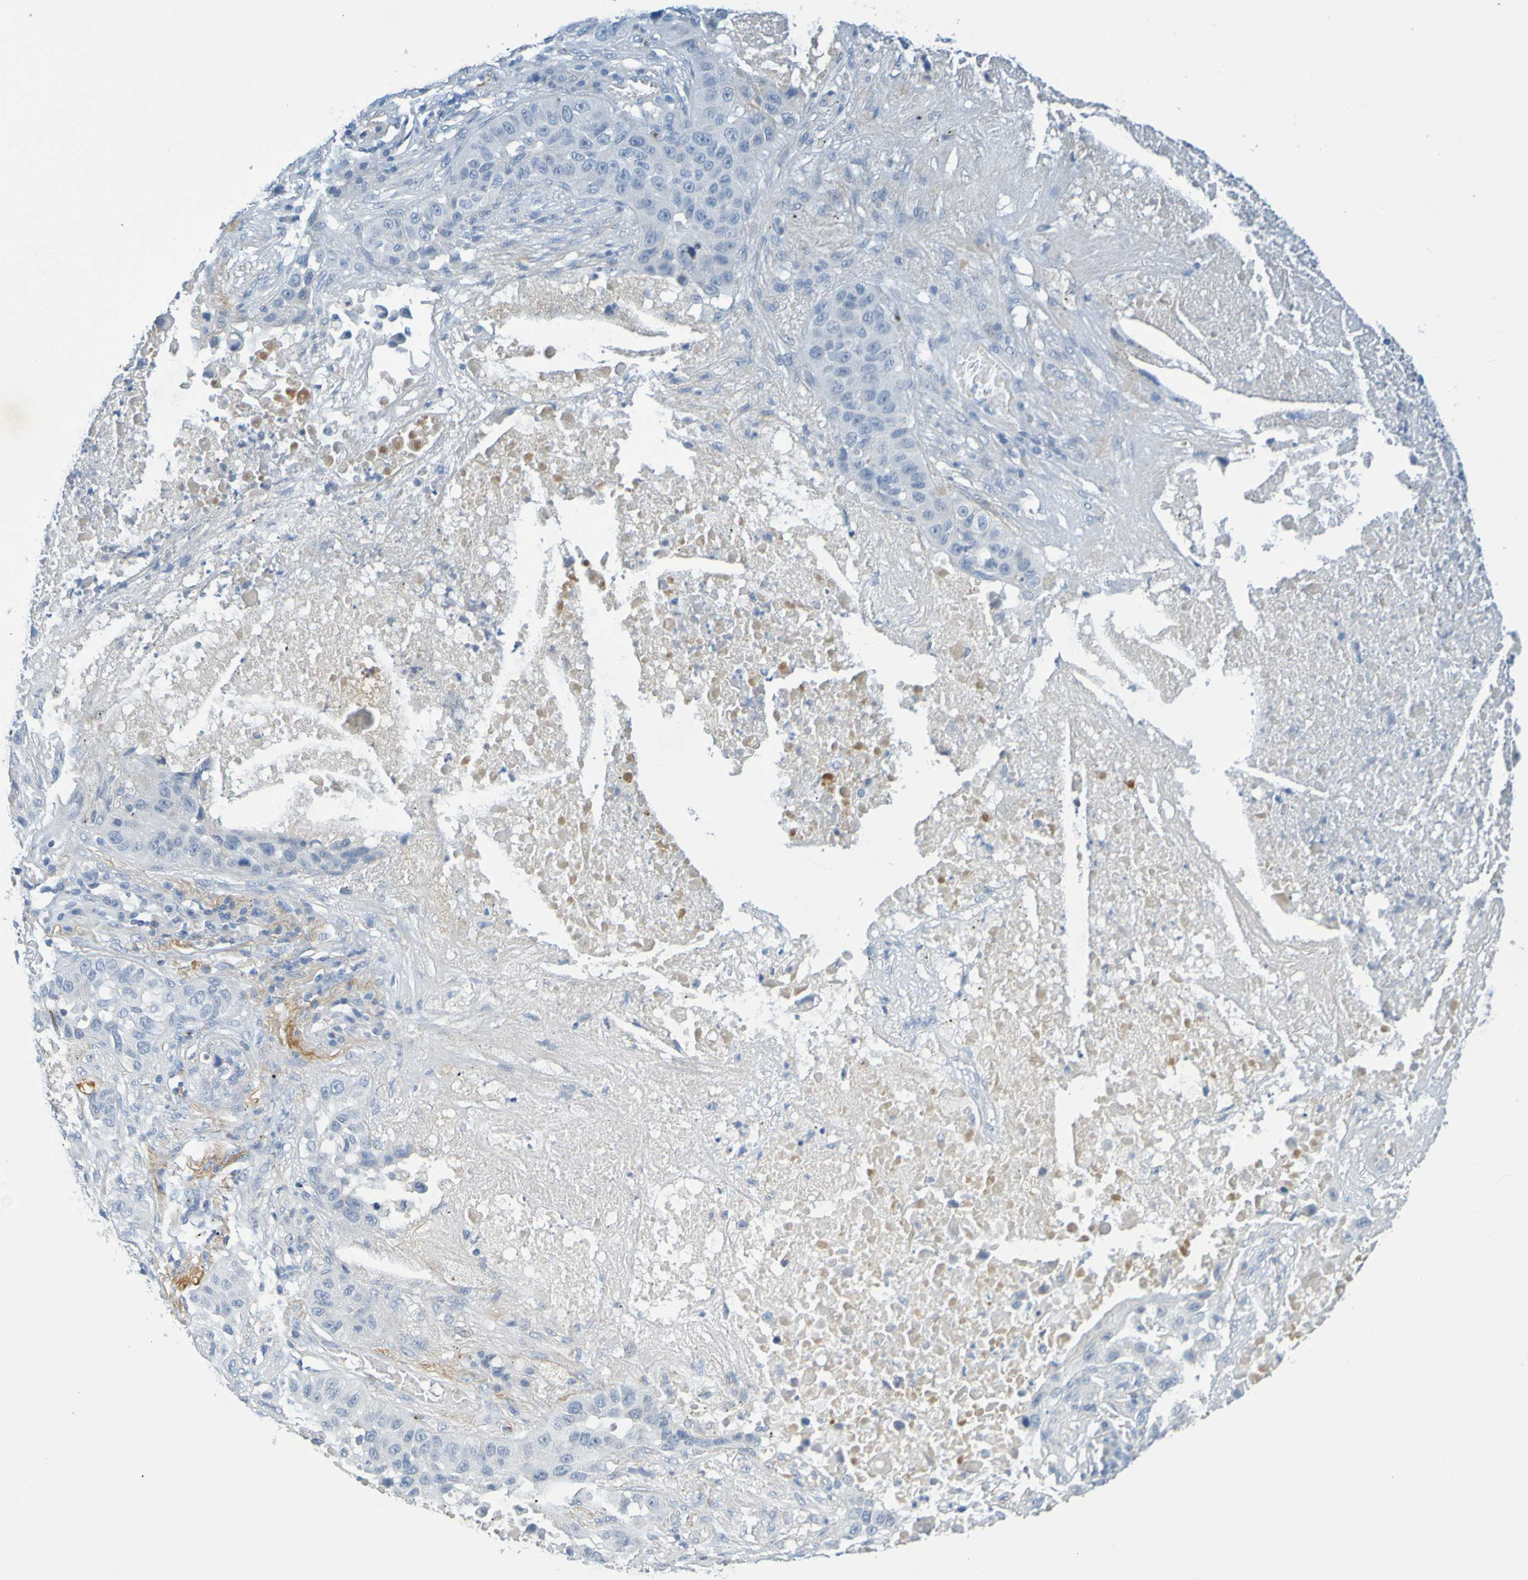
{"staining": {"intensity": "negative", "quantity": "none", "location": "none"}, "tissue": "lung cancer", "cell_type": "Tumor cells", "image_type": "cancer", "snomed": [{"axis": "morphology", "description": "Squamous cell carcinoma, NOS"}, {"axis": "topography", "description": "Lung"}], "caption": "The photomicrograph displays no staining of tumor cells in lung cancer. (Brightfield microscopy of DAB (3,3'-diaminobenzidine) immunohistochemistry (IHC) at high magnification).", "gene": "IL10", "patient": {"sex": "male", "age": 57}}